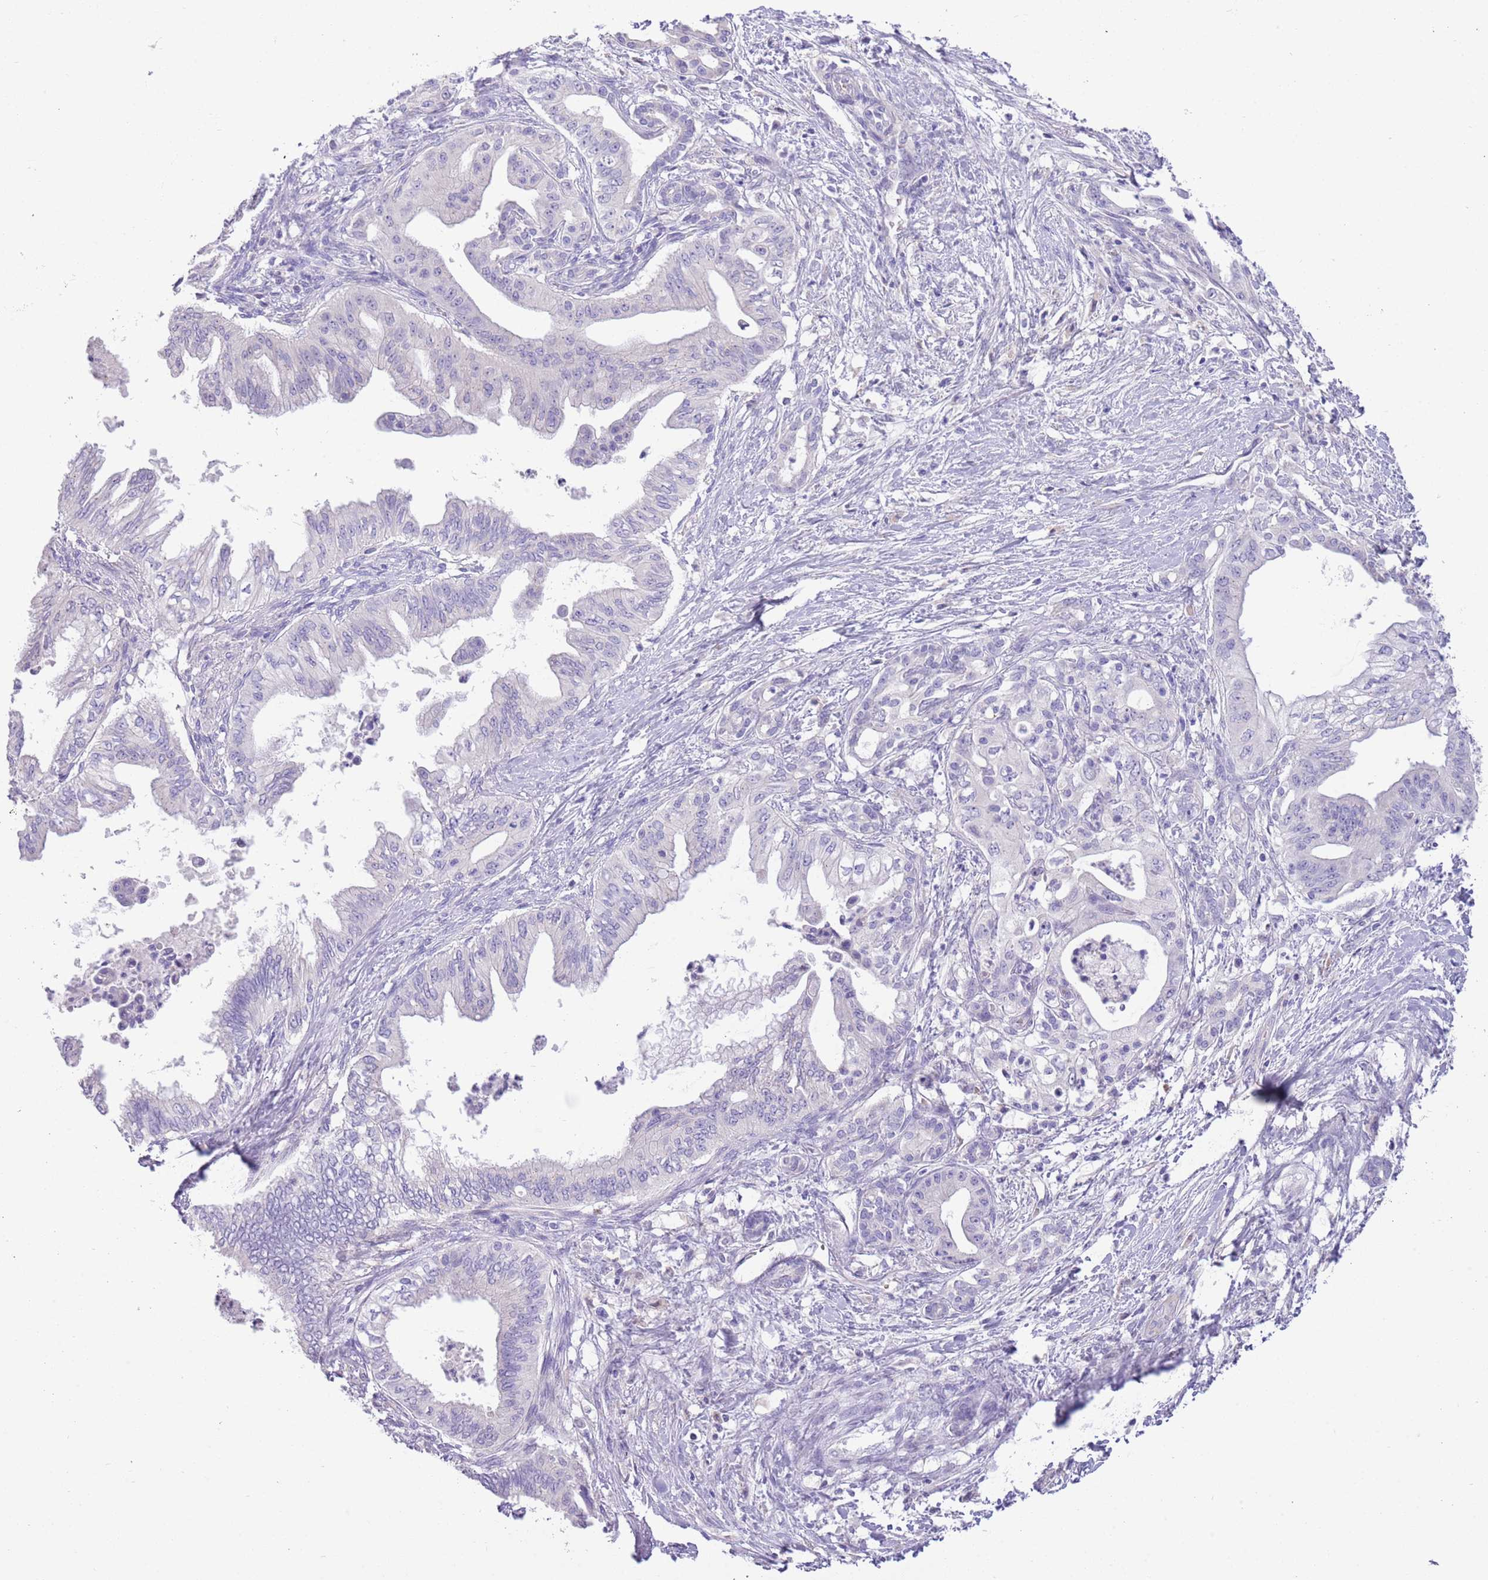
{"staining": {"intensity": "negative", "quantity": "none", "location": "none"}, "tissue": "pancreatic cancer", "cell_type": "Tumor cells", "image_type": "cancer", "snomed": [{"axis": "morphology", "description": "Adenocarcinoma, NOS"}, {"axis": "topography", "description": "Pancreas"}], "caption": "Tumor cells show no significant protein staining in adenocarcinoma (pancreatic).", "gene": "SFTPA1", "patient": {"sex": "male", "age": 58}}